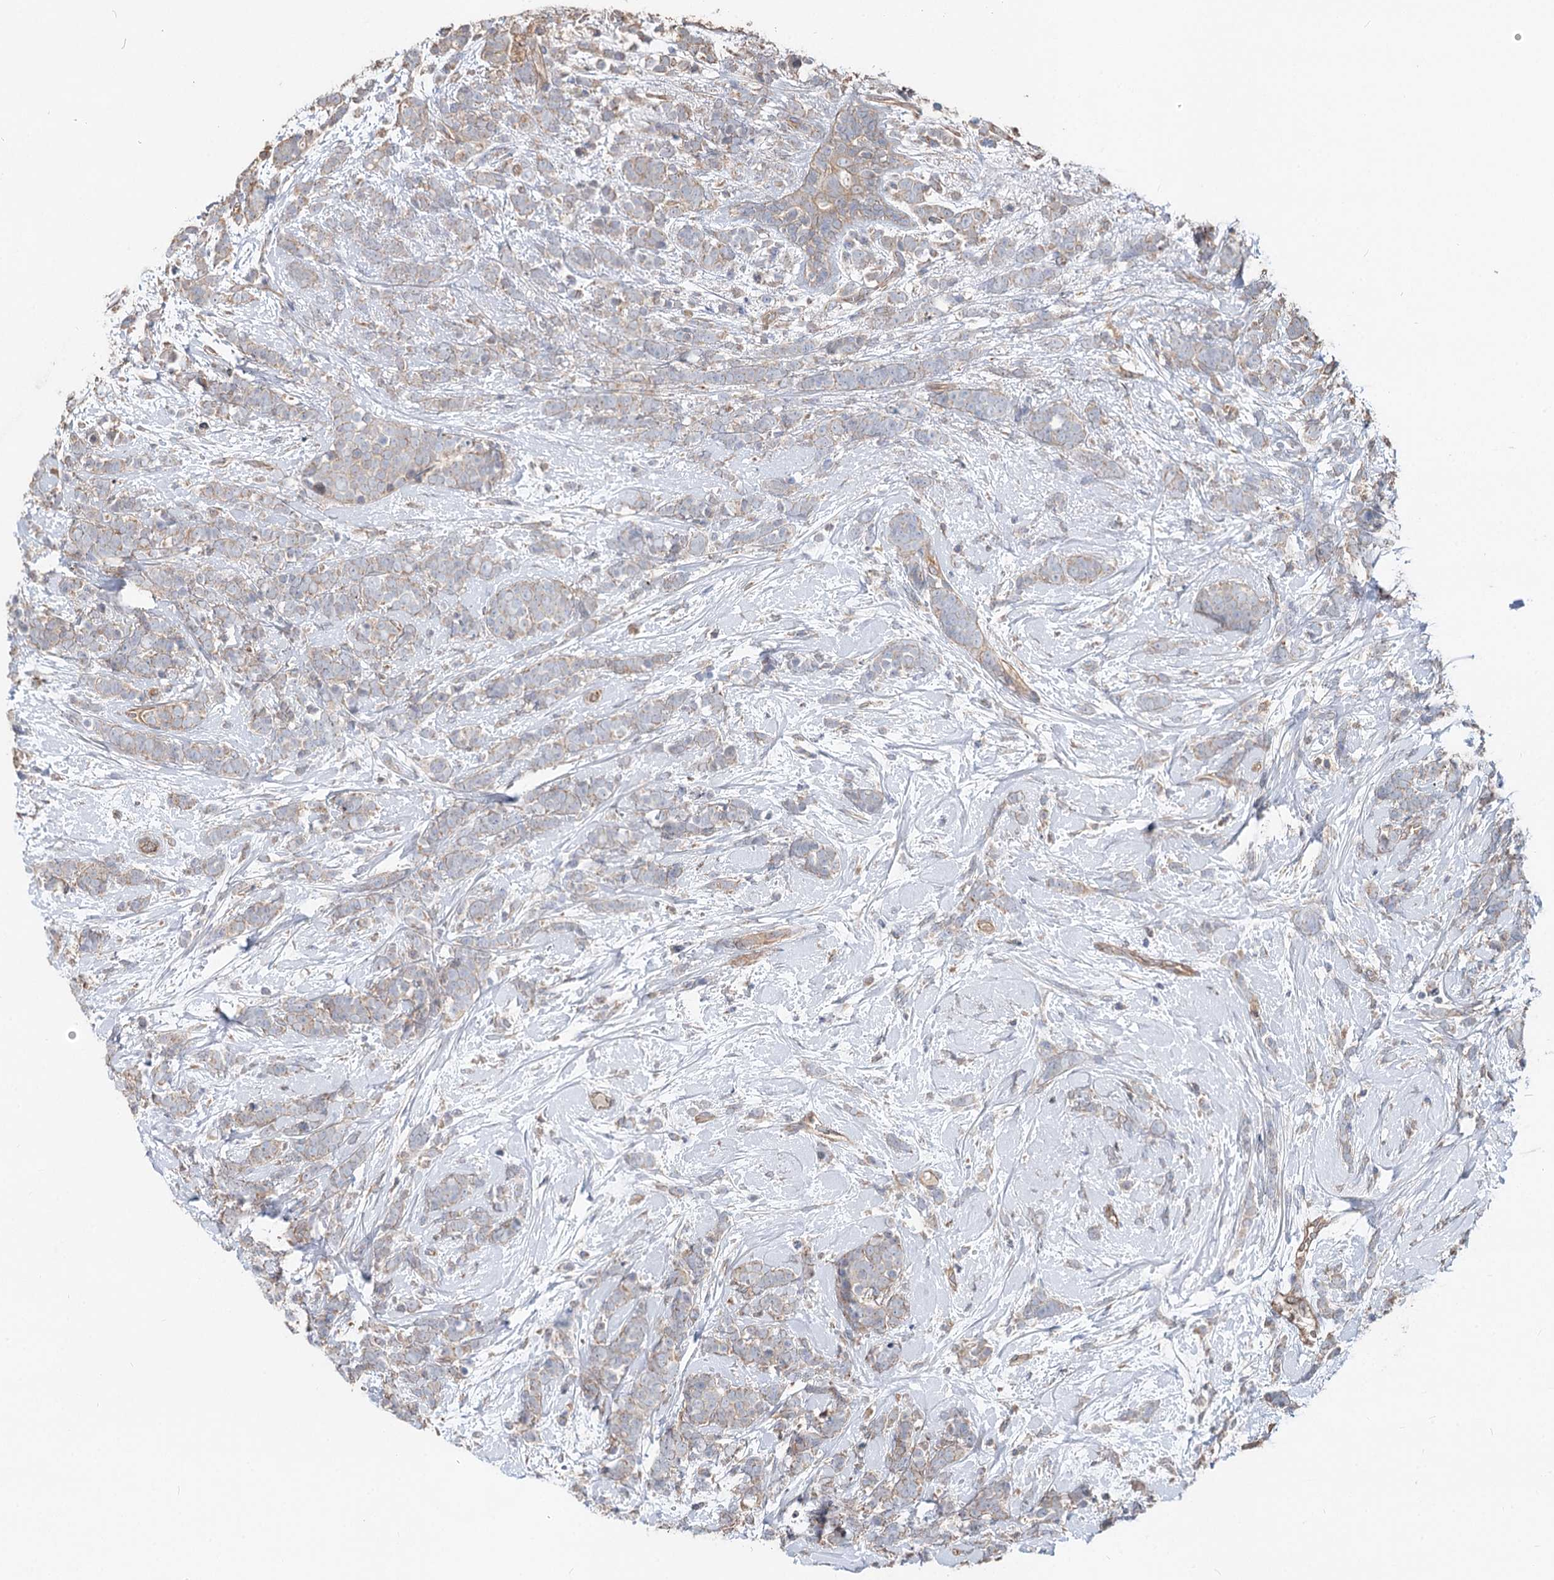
{"staining": {"intensity": "weak", "quantity": "<25%", "location": "cytoplasmic/membranous"}, "tissue": "breast cancer", "cell_type": "Tumor cells", "image_type": "cancer", "snomed": [{"axis": "morphology", "description": "Lobular carcinoma"}, {"axis": "topography", "description": "Breast"}], "caption": "There is no significant staining in tumor cells of breast cancer (lobular carcinoma).", "gene": "SPART", "patient": {"sex": "female", "age": 58}}